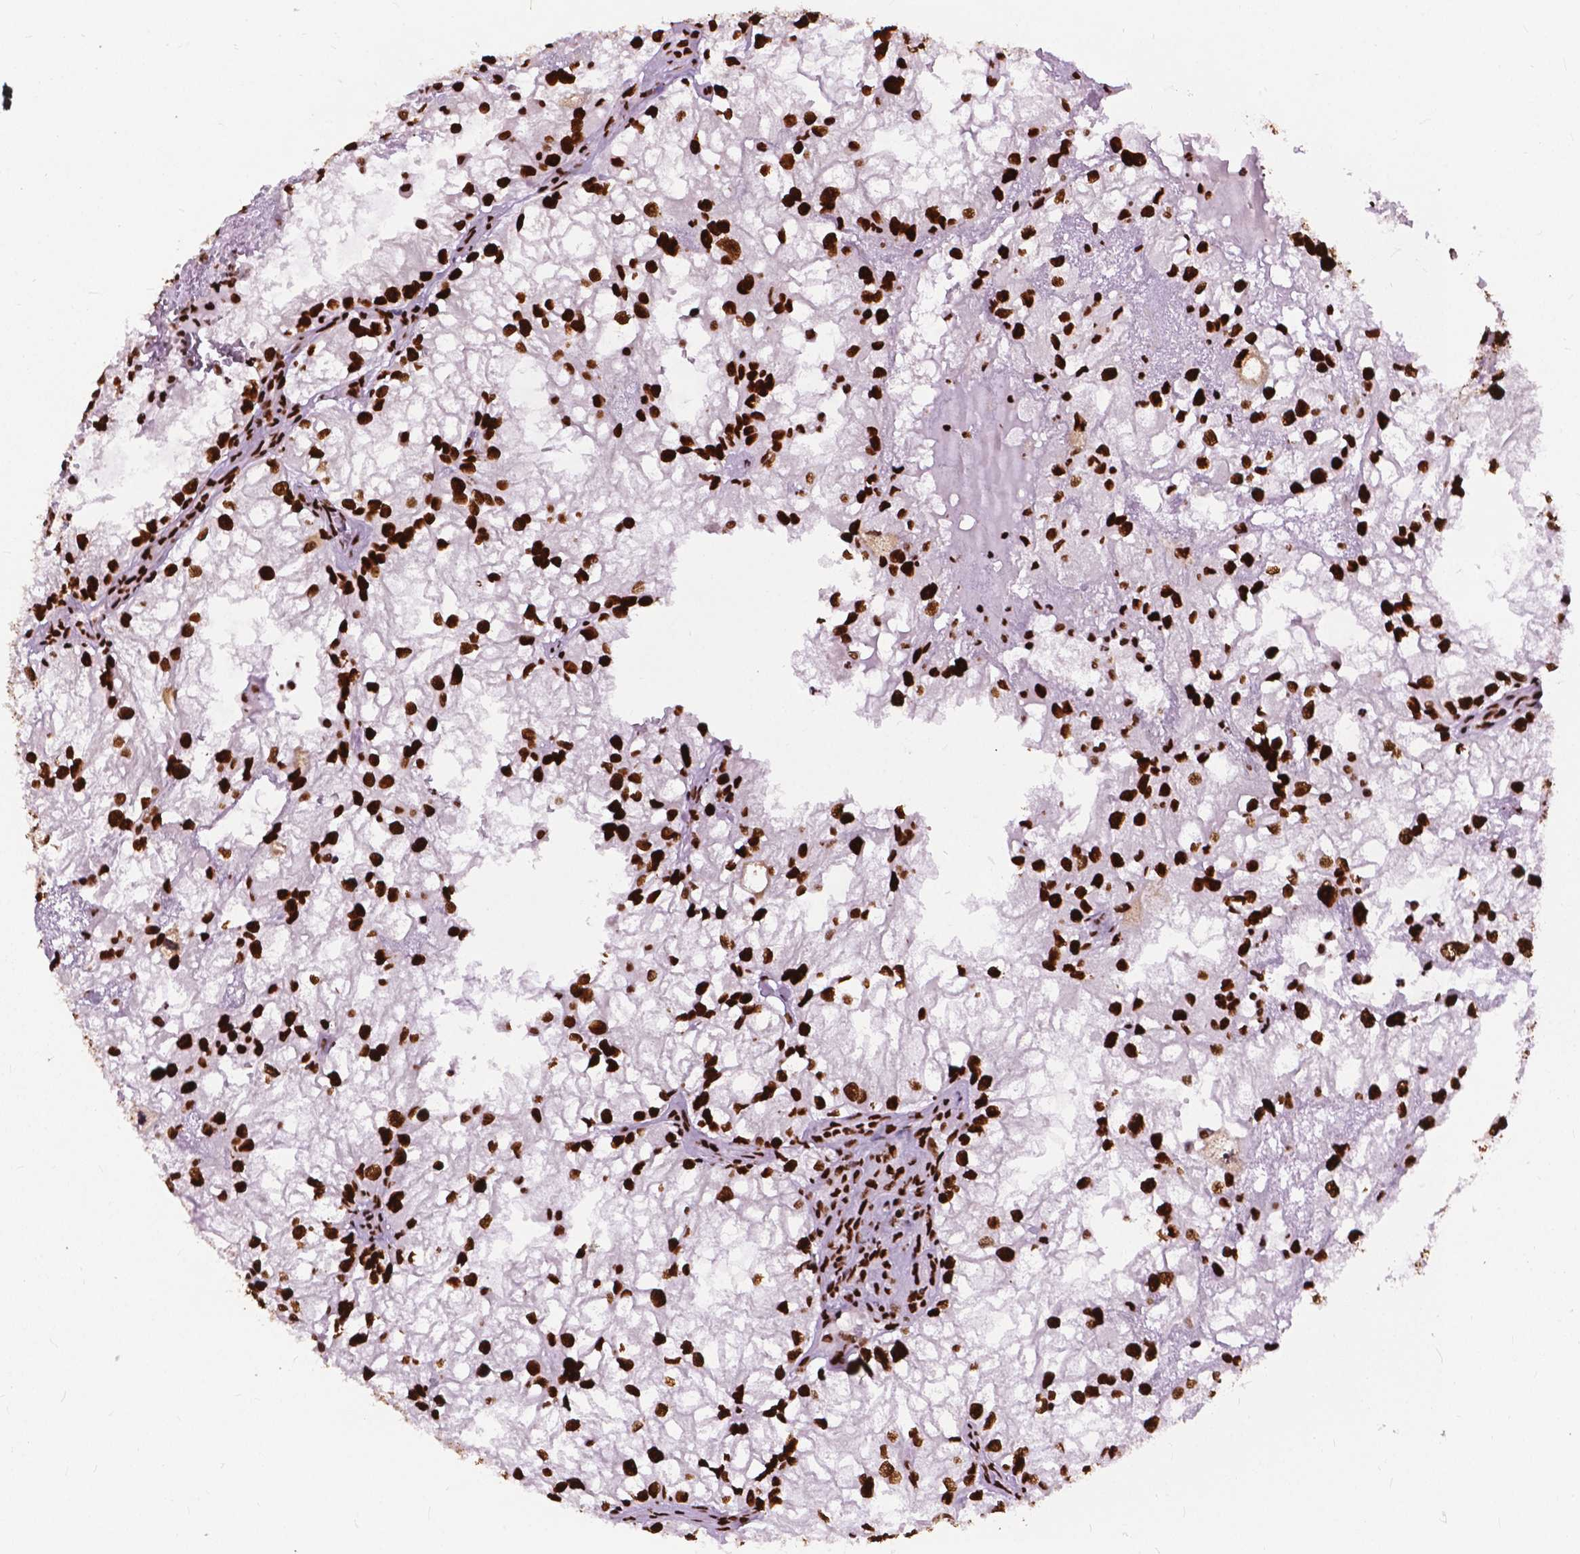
{"staining": {"intensity": "strong", "quantity": ">75%", "location": "nuclear"}, "tissue": "renal cancer", "cell_type": "Tumor cells", "image_type": "cancer", "snomed": [{"axis": "morphology", "description": "Adenocarcinoma, NOS"}, {"axis": "topography", "description": "Kidney"}], "caption": "Immunohistochemical staining of adenocarcinoma (renal) demonstrates strong nuclear protein staining in approximately >75% of tumor cells.", "gene": "SMIM5", "patient": {"sex": "male", "age": 59}}